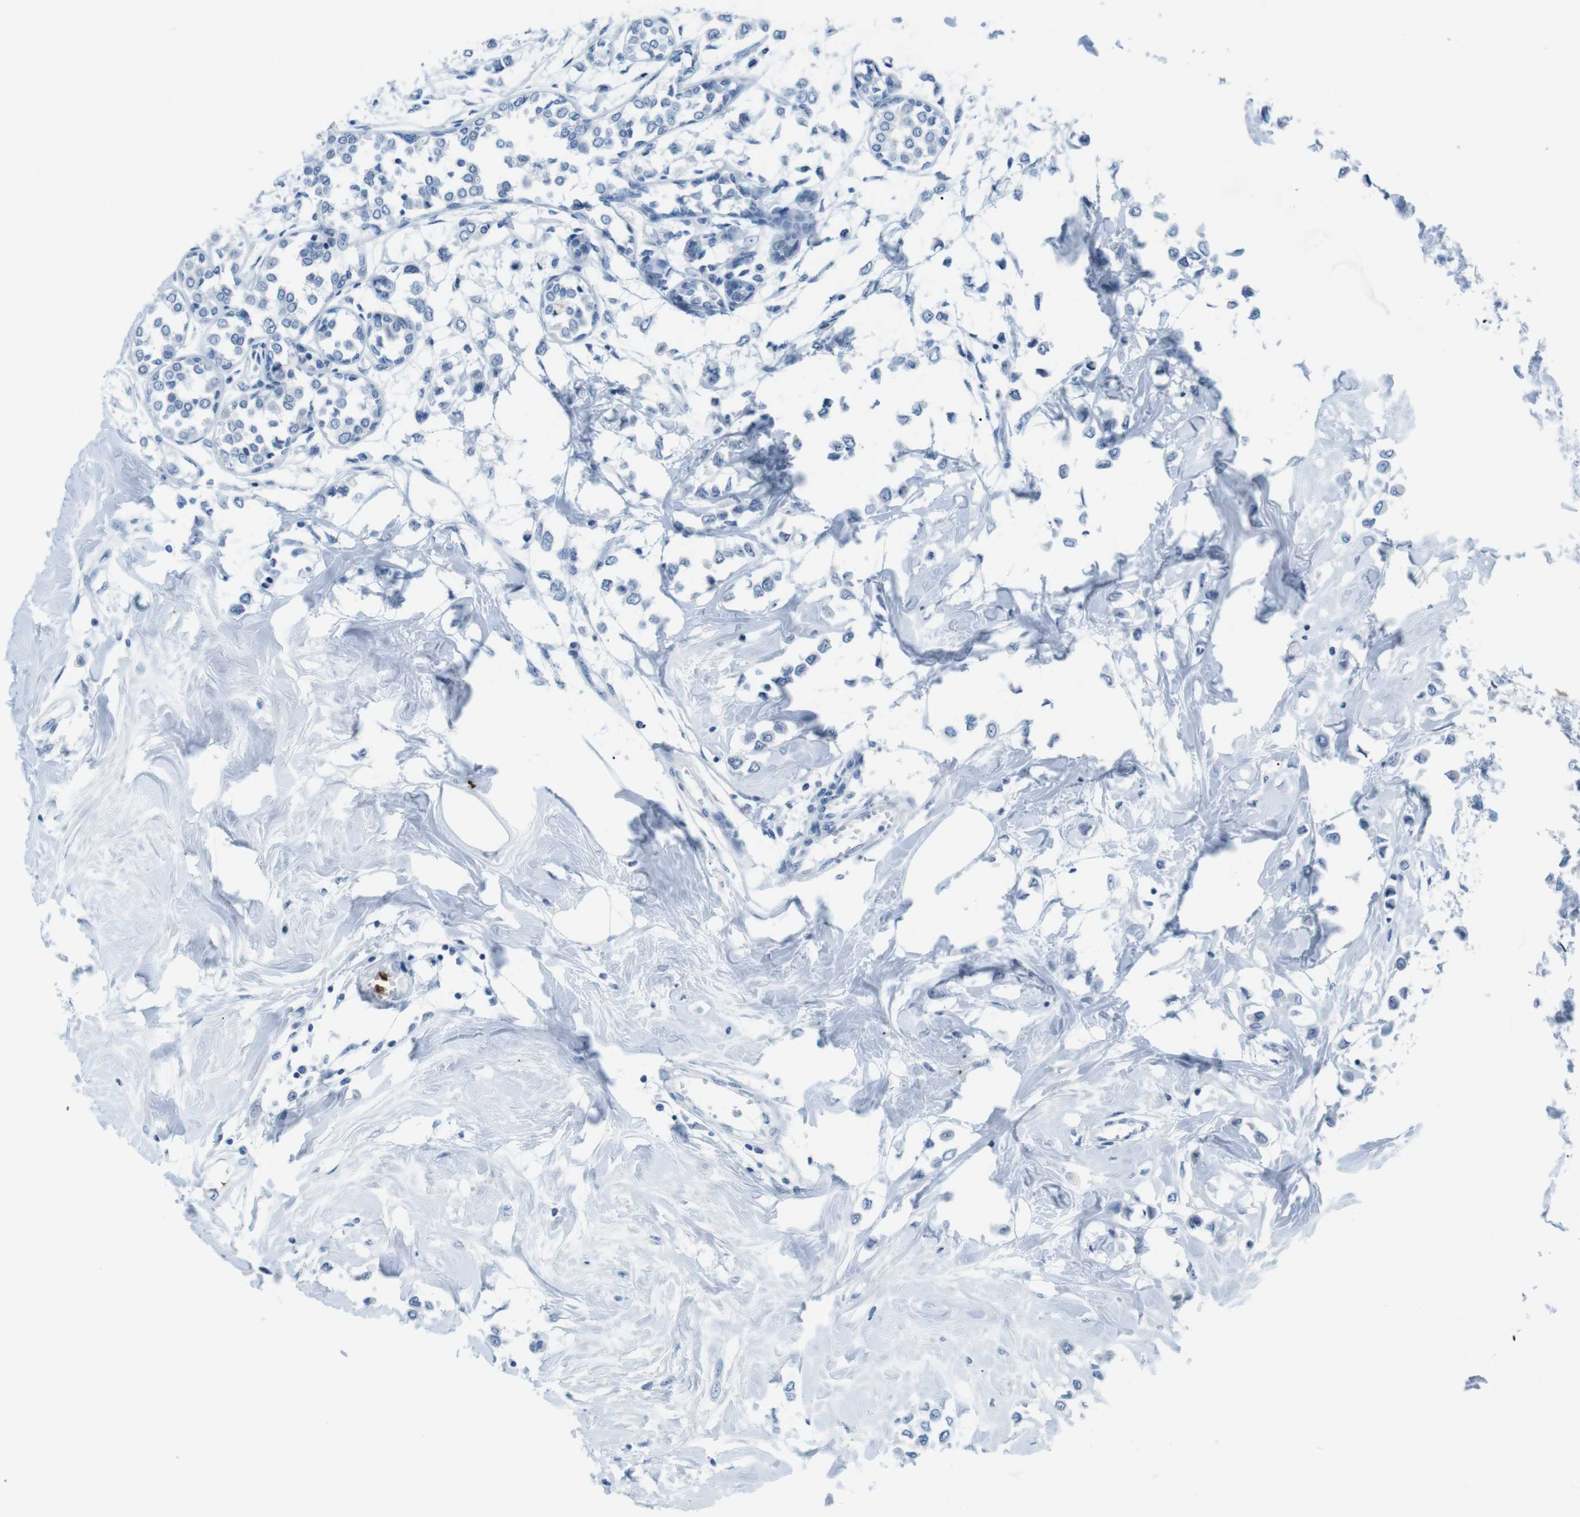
{"staining": {"intensity": "negative", "quantity": "none", "location": "none"}, "tissue": "breast cancer", "cell_type": "Tumor cells", "image_type": "cancer", "snomed": [{"axis": "morphology", "description": "Lobular carcinoma"}, {"axis": "topography", "description": "Breast"}], "caption": "DAB immunohistochemical staining of lobular carcinoma (breast) displays no significant expression in tumor cells.", "gene": "MCEMP1", "patient": {"sex": "female", "age": 51}}